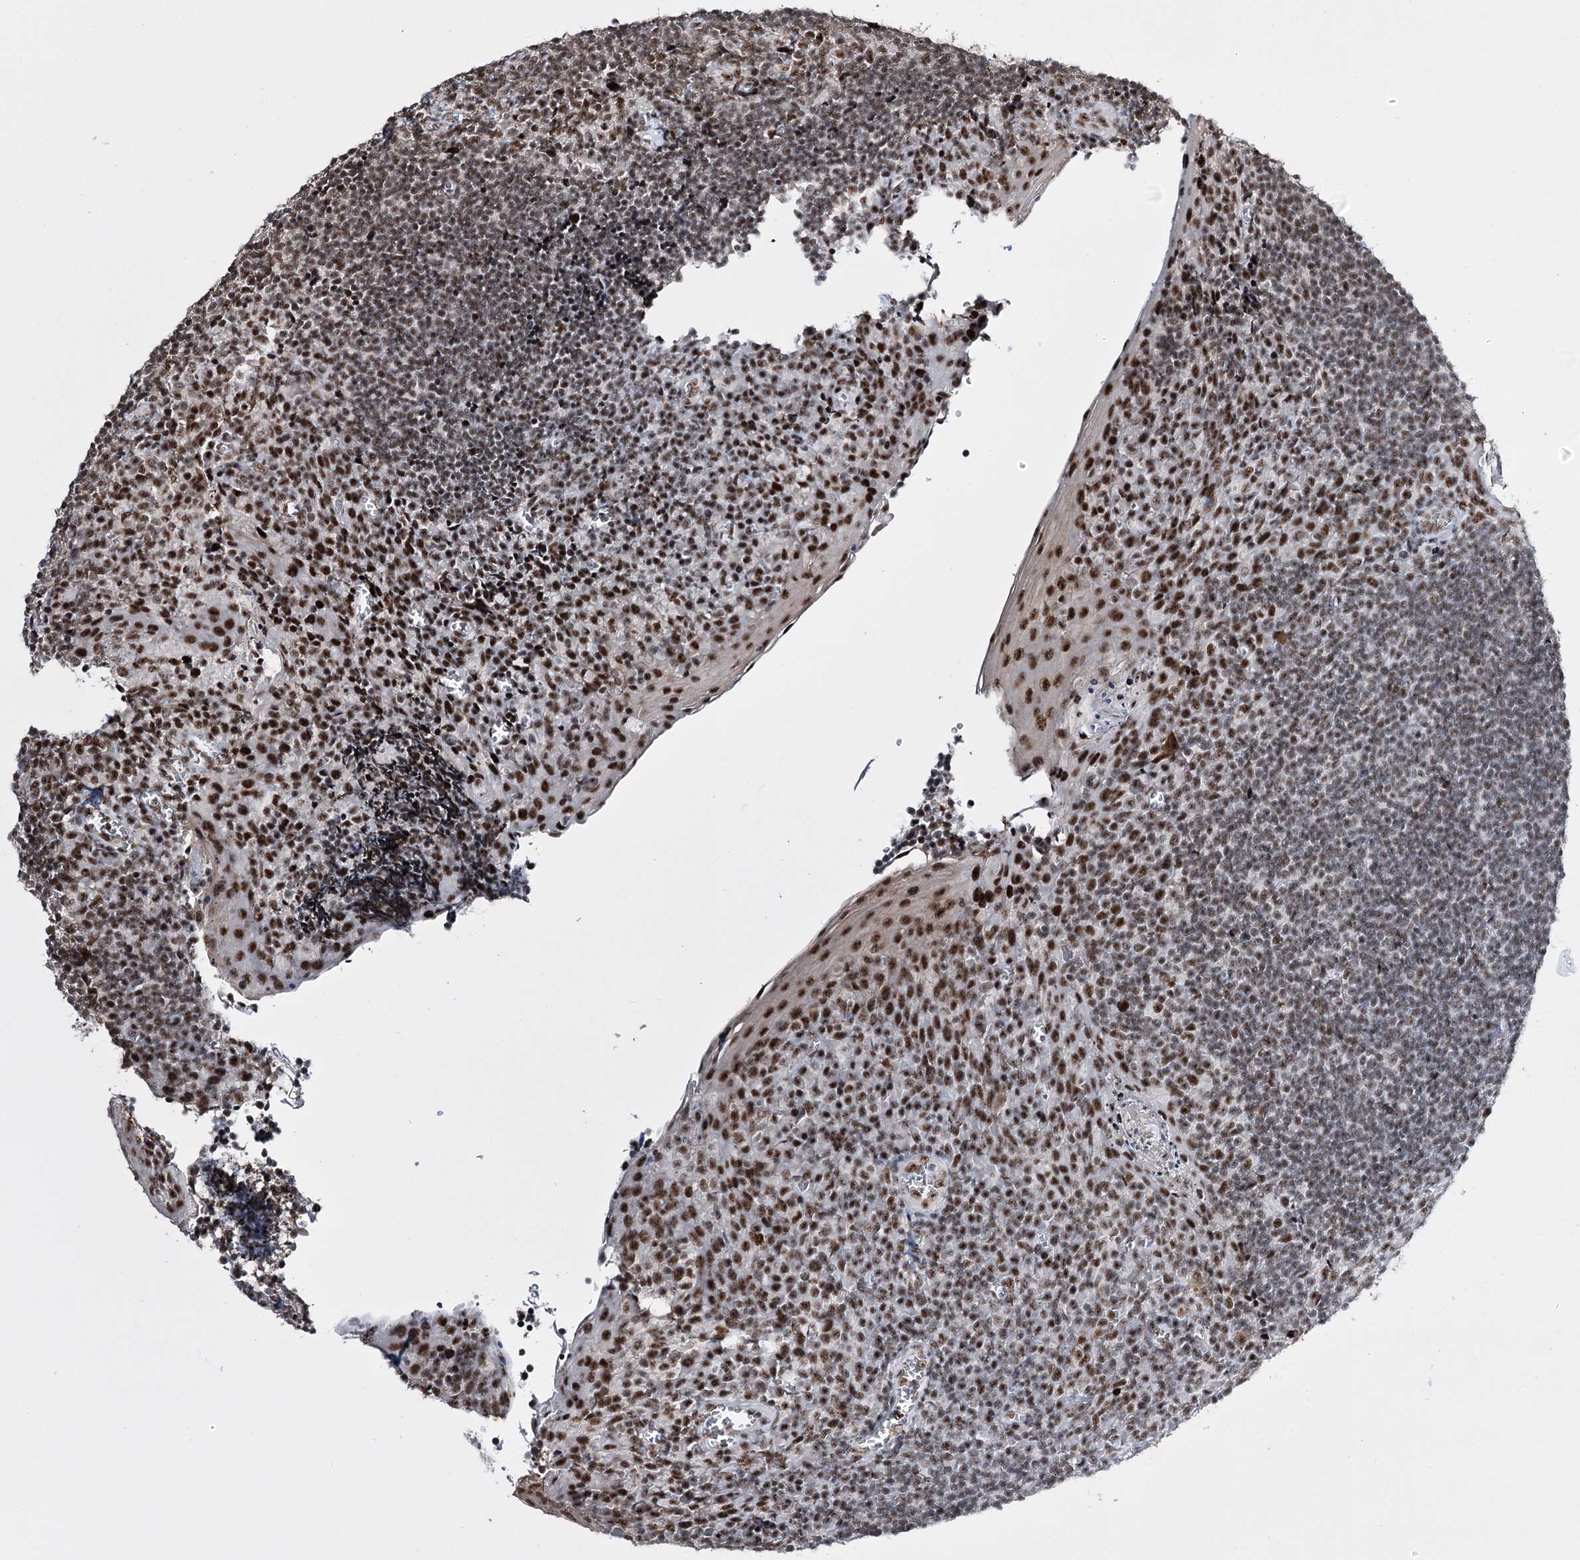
{"staining": {"intensity": "moderate", "quantity": ">75%", "location": "nuclear"}, "tissue": "tonsil", "cell_type": "Germinal center cells", "image_type": "normal", "snomed": [{"axis": "morphology", "description": "Normal tissue, NOS"}, {"axis": "topography", "description": "Tonsil"}], "caption": "An IHC micrograph of normal tissue is shown. Protein staining in brown shows moderate nuclear positivity in tonsil within germinal center cells. Using DAB (brown) and hematoxylin (blue) stains, captured at high magnification using brightfield microscopy.", "gene": "PRPF40A", "patient": {"sex": "male", "age": 27}}